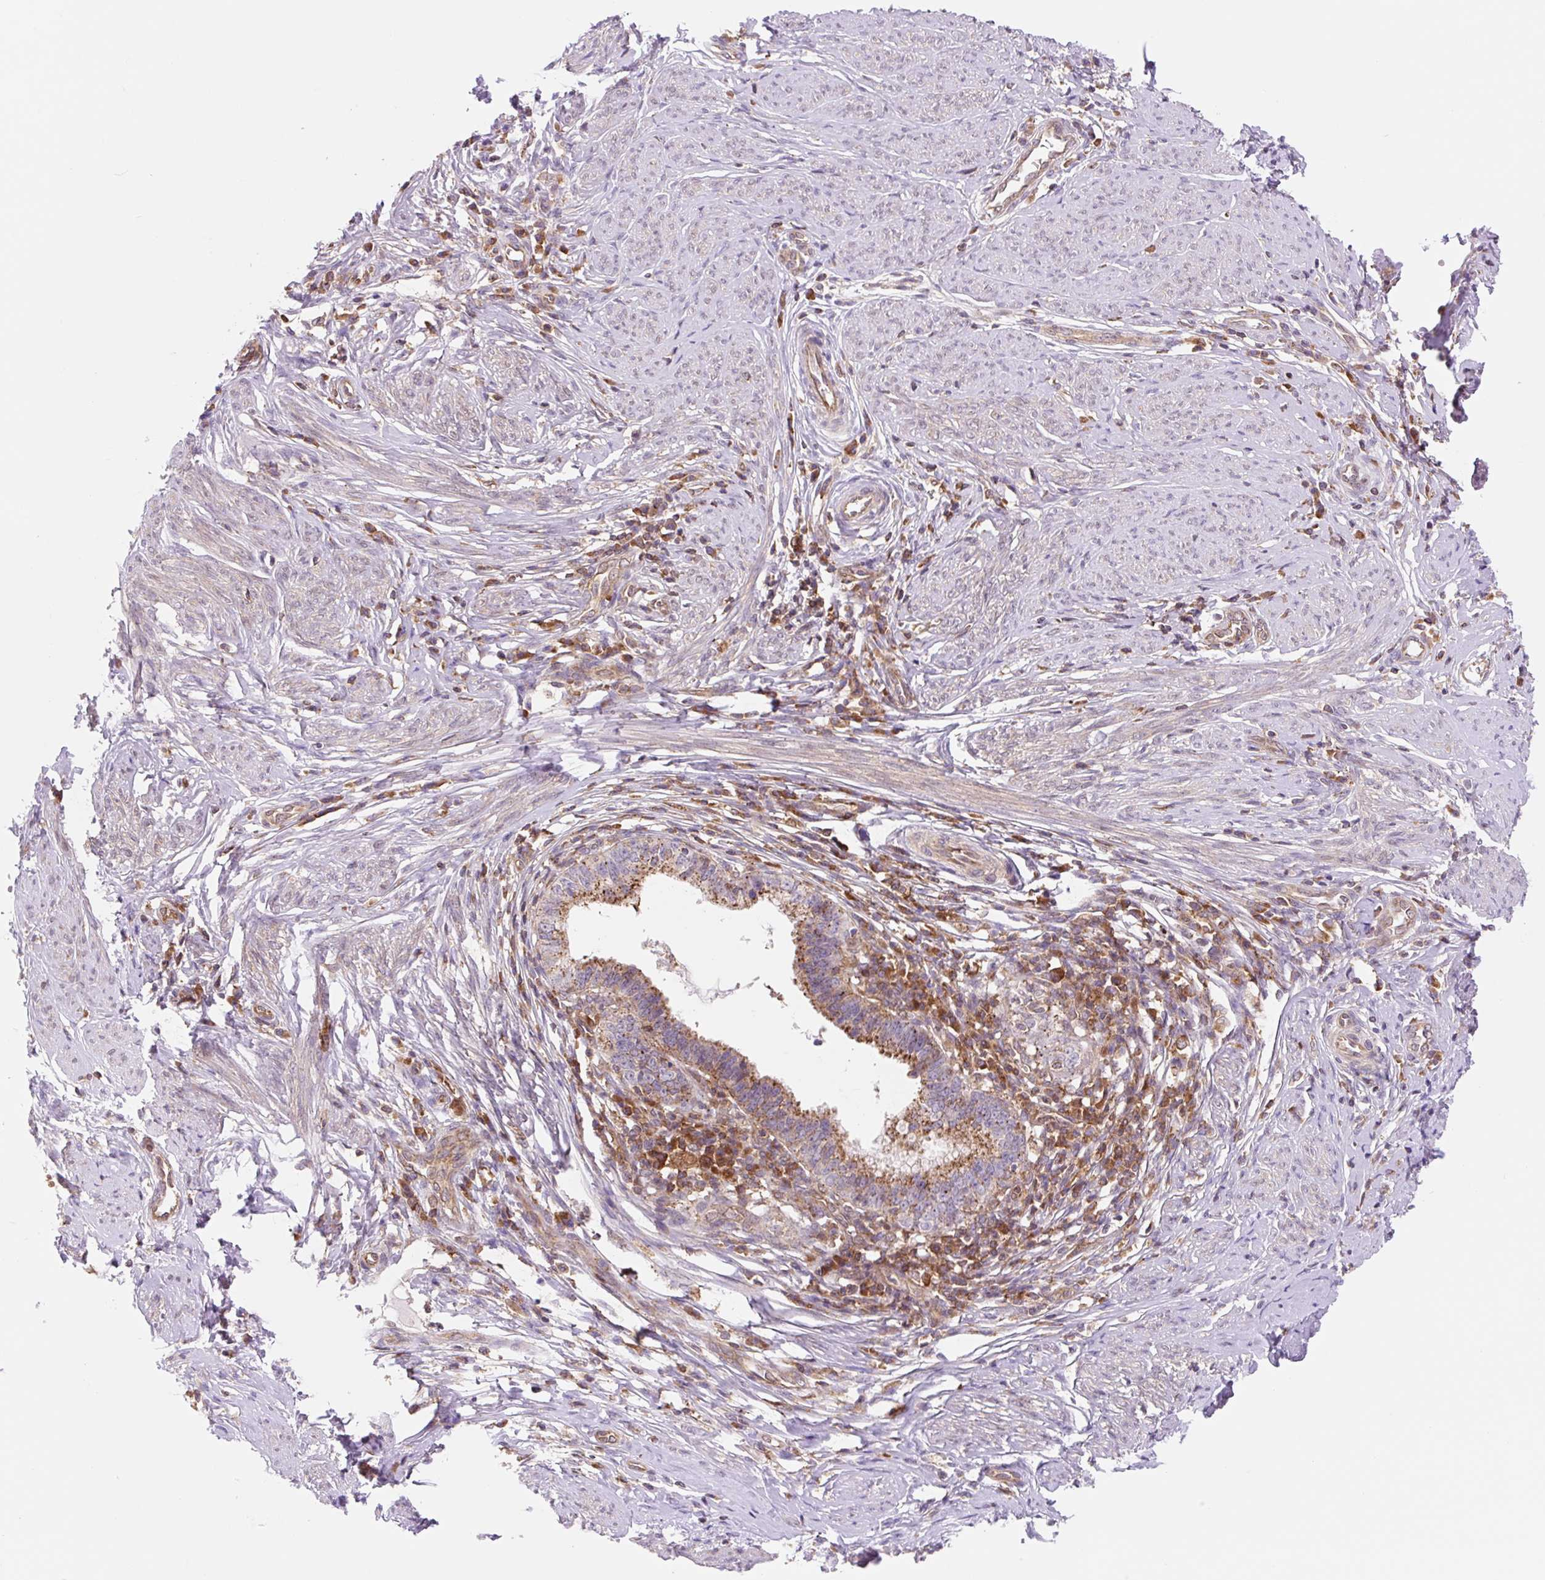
{"staining": {"intensity": "moderate", "quantity": ">75%", "location": "cytoplasmic/membranous"}, "tissue": "cervical cancer", "cell_type": "Tumor cells", "image_type": "cancer", "snomed": [{"axis": "morphology", "description": "Adenocarcinoma, NOS"}, {"axis": "topography", "description": "Cervix"}], "caption": "Cervical adenocarcinoma stained with a protein marker shows moderate staining in tumor cells.", "gene": "VPS4A", "patient": {"sex": "female", "age": 36}}